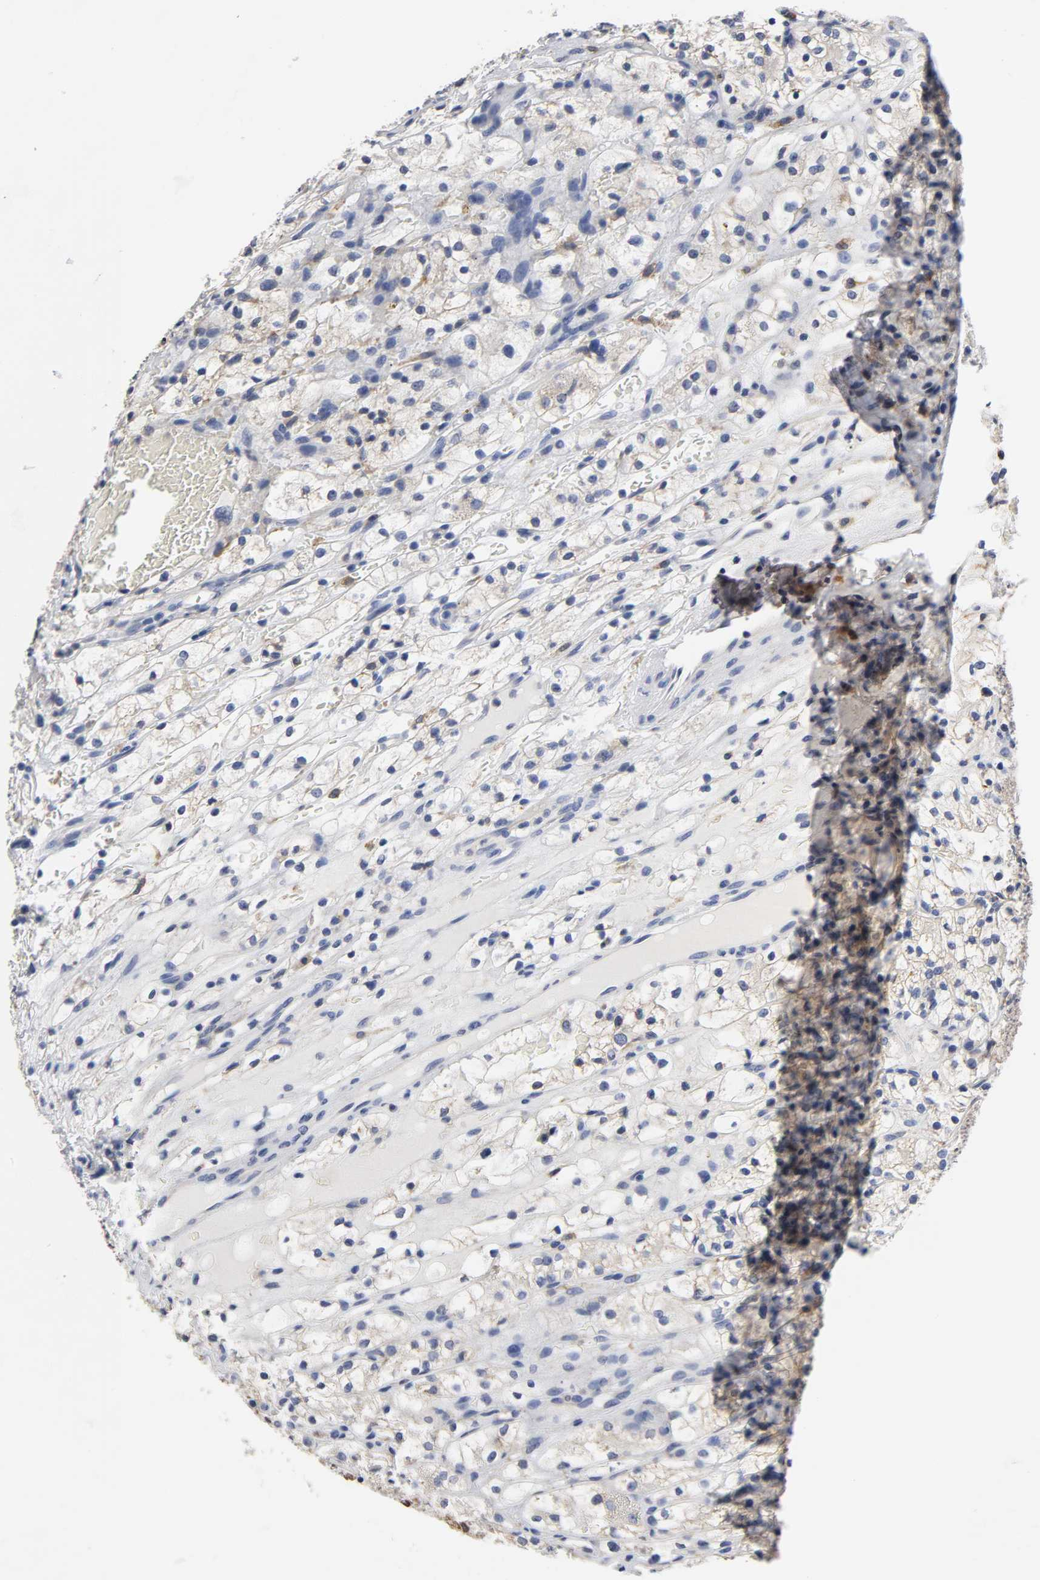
{"staining": {"intensity": "negative", "quantity": "none", "location": "none"}, "tissue": "renal cancer", "cell_type": "Tumor cells", "image_type": "cancer", "snomed": [{"axis": "morphology", "description": "Adenocarcinoma, NOS"}, {"axis": "topography", "description": "Kidney"}], "caption": "Renal cancer (adenocarcinoma) was stained to show a protein in brown. There is no significant positivity in tumor cells.", "gene": "HCK", "patient": {"sex": "female", "age": 60}}